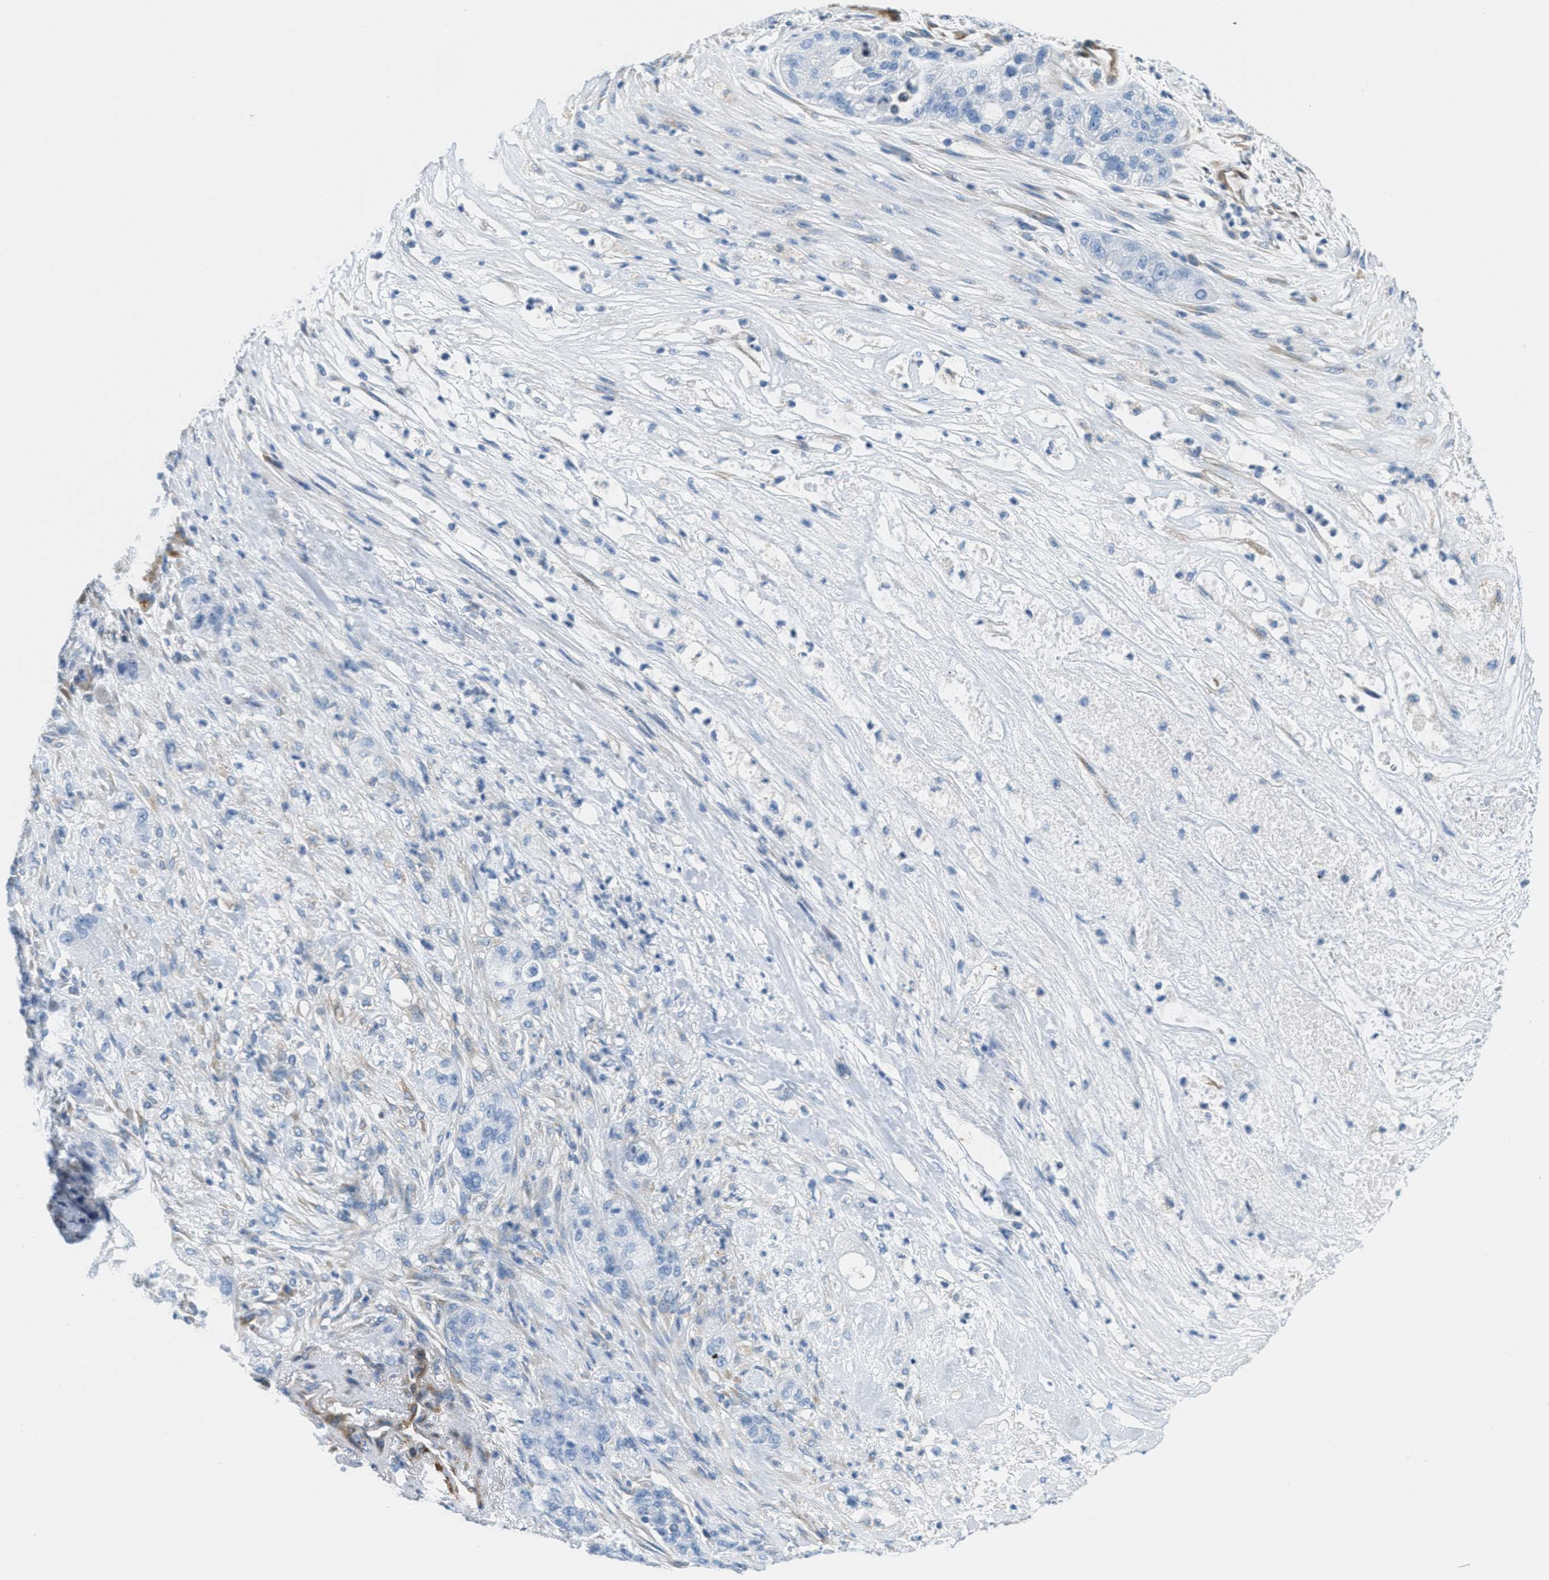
{"staining": {"intensity": "negative", "quantity": "none", "location": "none"}, "tissue": "pancreatic cancer", "cell_type": "Tumor cells", "image_type": "cancer", "snomed": [{"axis": "morphology", "description": "Adenocarcinoma, NOS"}, {"axis": "topography", "description": "Pancreas"}], "caption": "Immunohistochemistry image of neoplastic tissue: pancreatic cancer stained with DAB (3,3'-diaminobenzidine) reveals no significant protein expression in tumor cells. (DAB (3,3'-diaminobenzidine) immunohistochemistry (IHC) visualized using brightfield microscopy, high magnification).", "gene": "MAPRE2", "patient": {"sex": "female", "age": 78}}